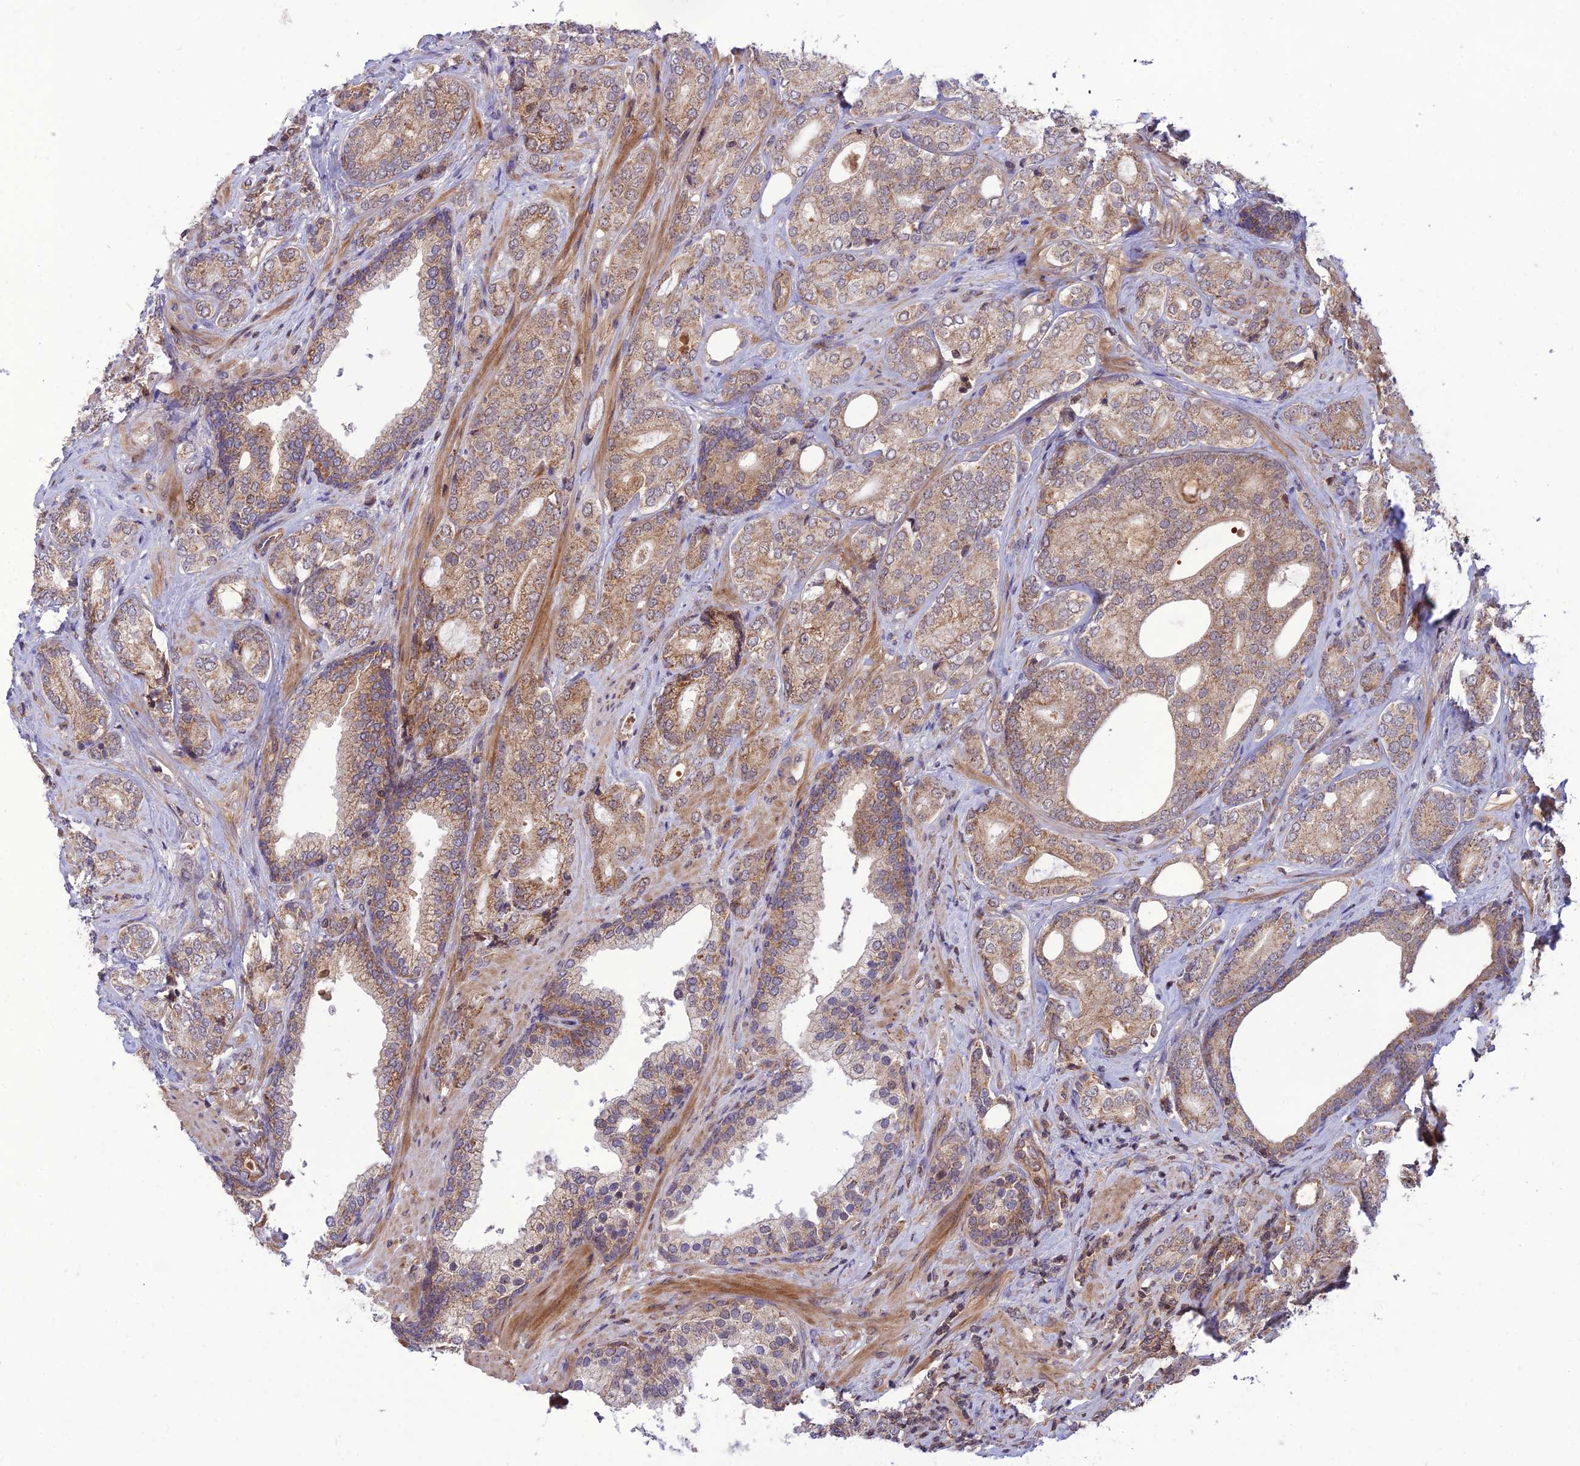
{"staining": {"intensity": "weak", "quantity": ">75%", "location": "cytoplasmic/membranous"}, "tissue": "prostate cancer", "cell_type": "Tumor cells", "image_type": "cancer", "snomed": [{"axis": "morphology", "description": "Adenocarcinoma, High grade"}, {"axis": "topography", "description": "Prostate"}], "caption": "Brown immunohistochemical staining in human prostate cancer displays weak cytoplasmic/membranous positivity in about >75% of tumor cells.", "gene": "NDUFC1", "patient": {"sex": "male", "age": 60}}